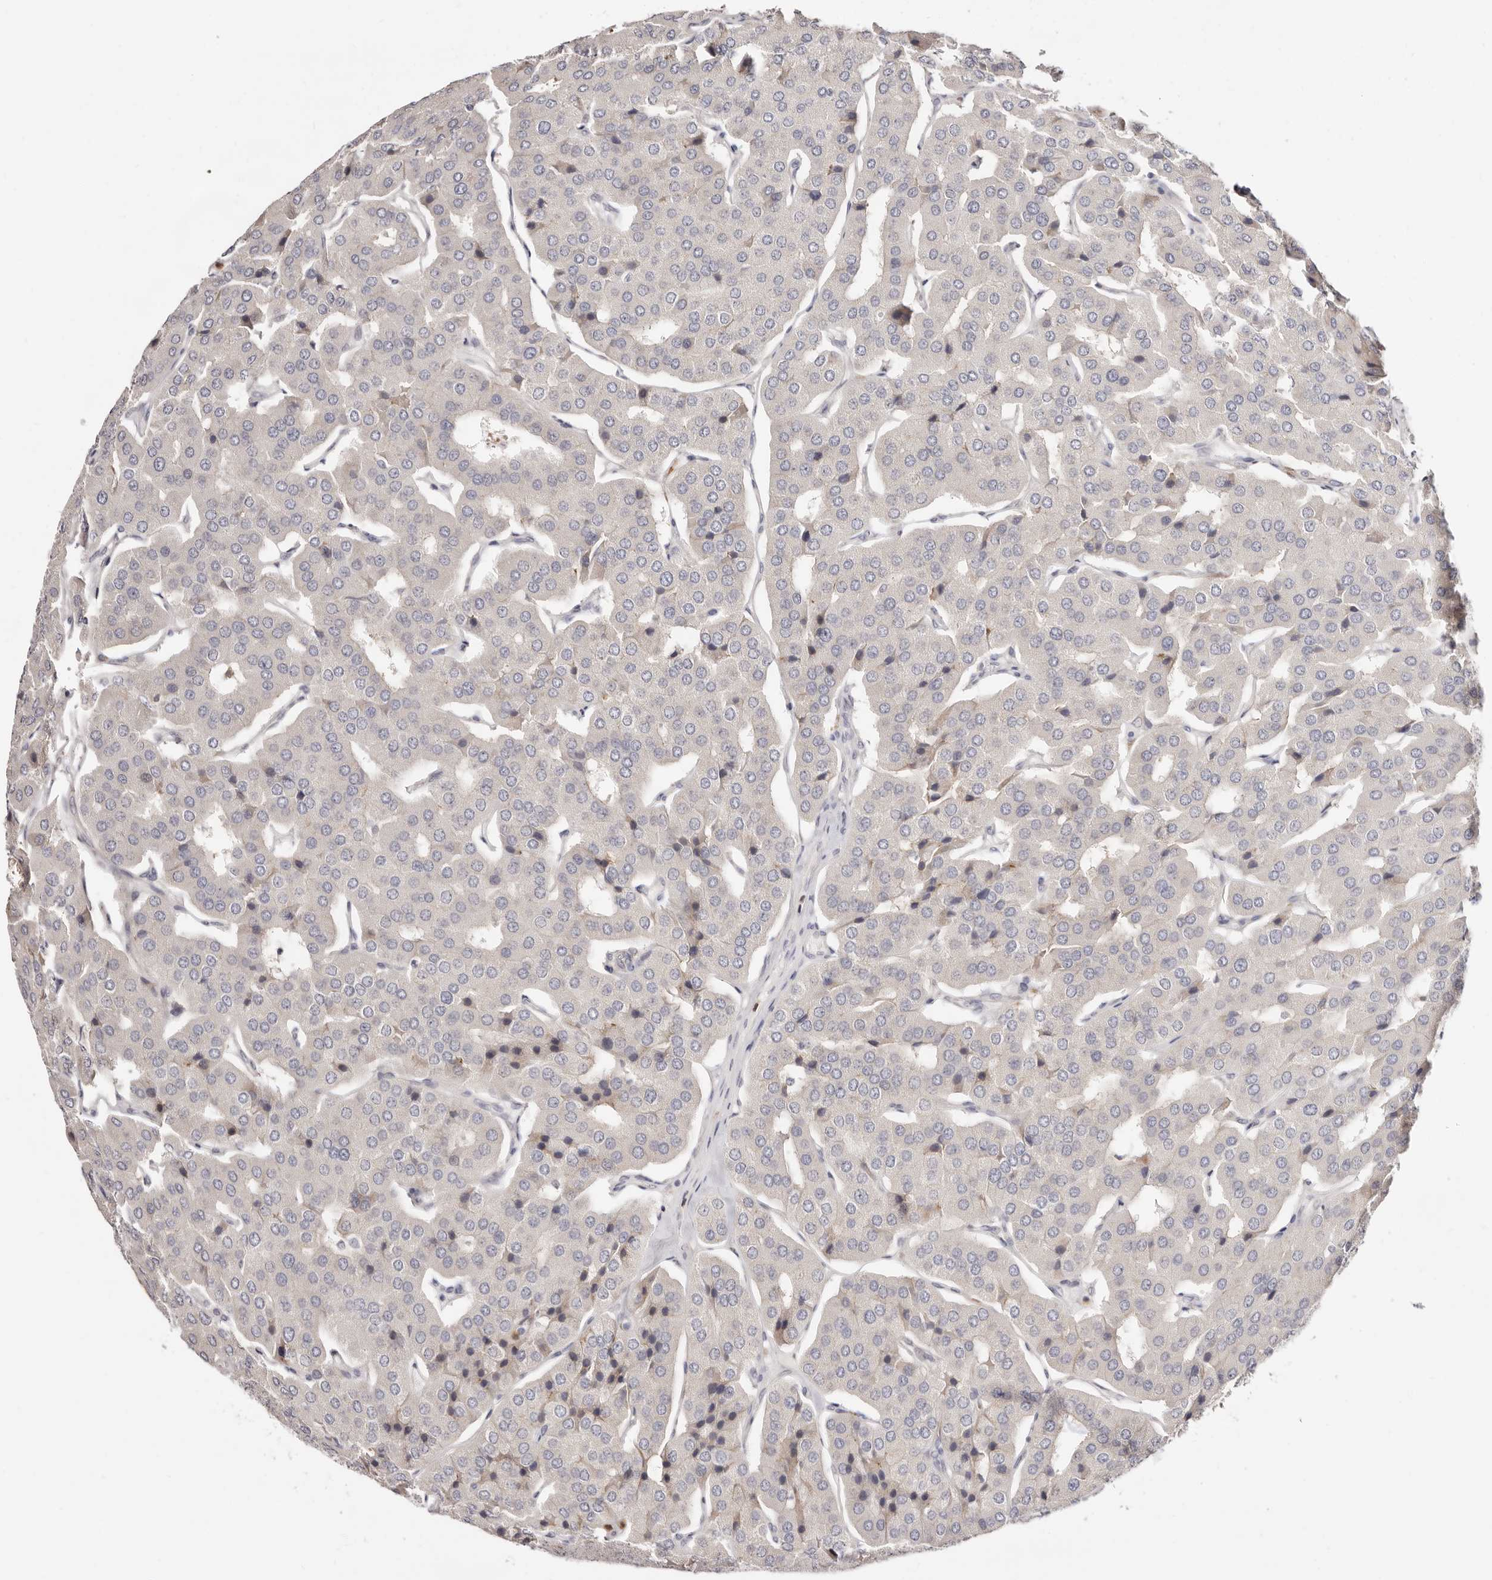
{"staining": {"intensity": "negative", "quantity": "none", "location": "none"}, "tissue": "parathyroid gland", "cell_type": "Glandular cells", "image_type": "normal", "snomed": [{"axis": "morphology", "description": "Normal tissue, NOS"}, {"axis": "morphology", "description": "Adenoma, NOS"}, {"axis": "topography", "description": "Parathyroid gland"}], "caption": "Photomicrograph shows no protein expression in glandular cells of normal parathyroid gland. The staining is performed using DAB brown chromogen with nuclei counter-stained in using hematoxylin.", "gene": "BCL2L15", "patient": {"sex": "female", "age": 86}}